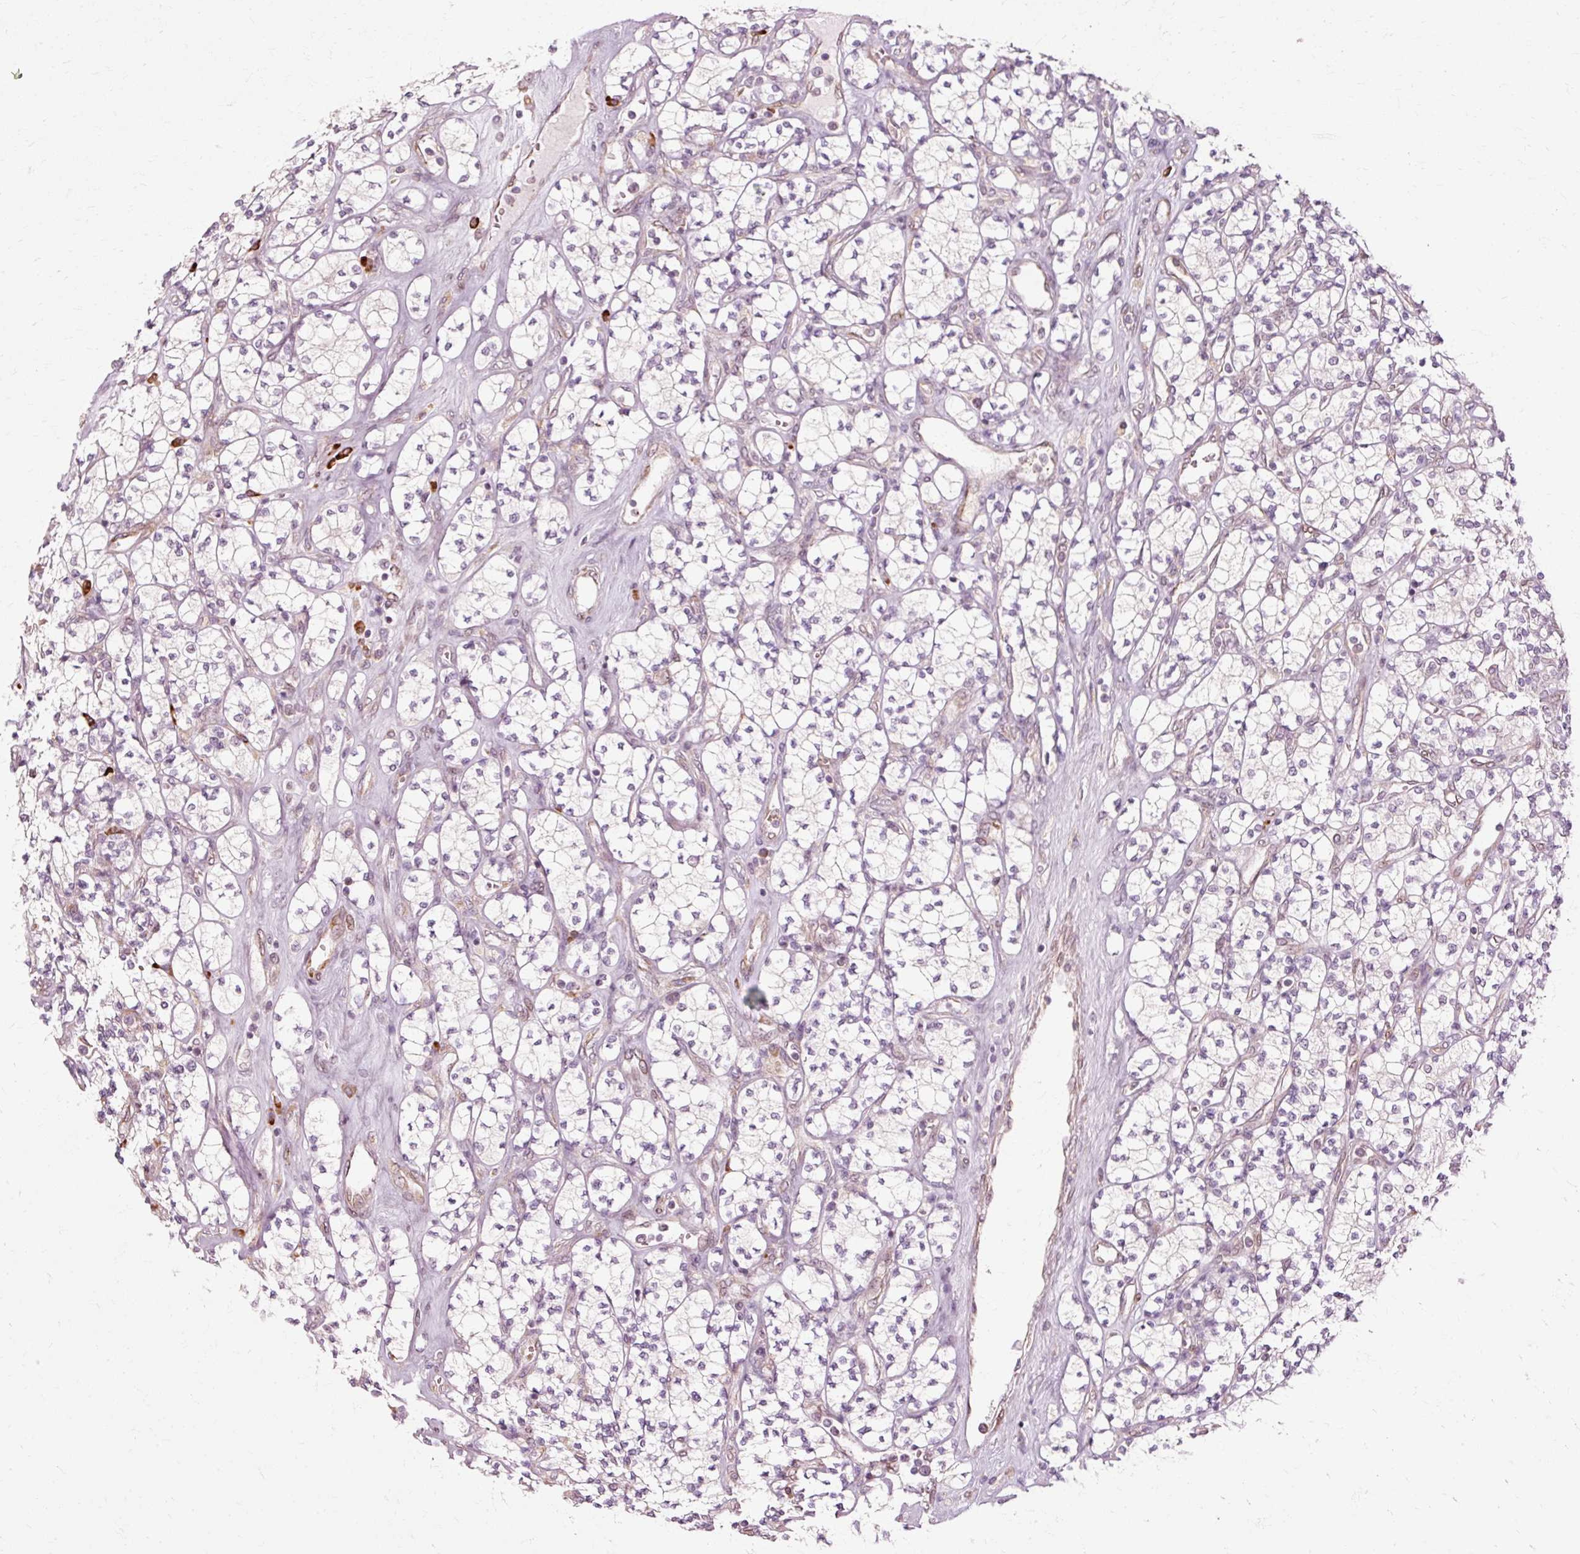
{"staining": {"intensity": "negative", "quantity": "none", "location": "none"}, "tissue": "renal cancer", "cell_type": "Tumor cells", "image_type": "cancer", "snomed": [{"axis": "morphology", "description": "Adenocarcinoma, NOS"}, {"axis": "topography", "description": "Kidney"}], "caption": "High magnification brightfield microscopy of adenocarcinoma (renal) stained with DAB (3,3'-diaminobenzidine) (brown) and counterstained with hematoxylin (blue): tumor cells show no significant staining.", "gene": "RGPD5", "patient": {"sex": "male", "age": 77}}